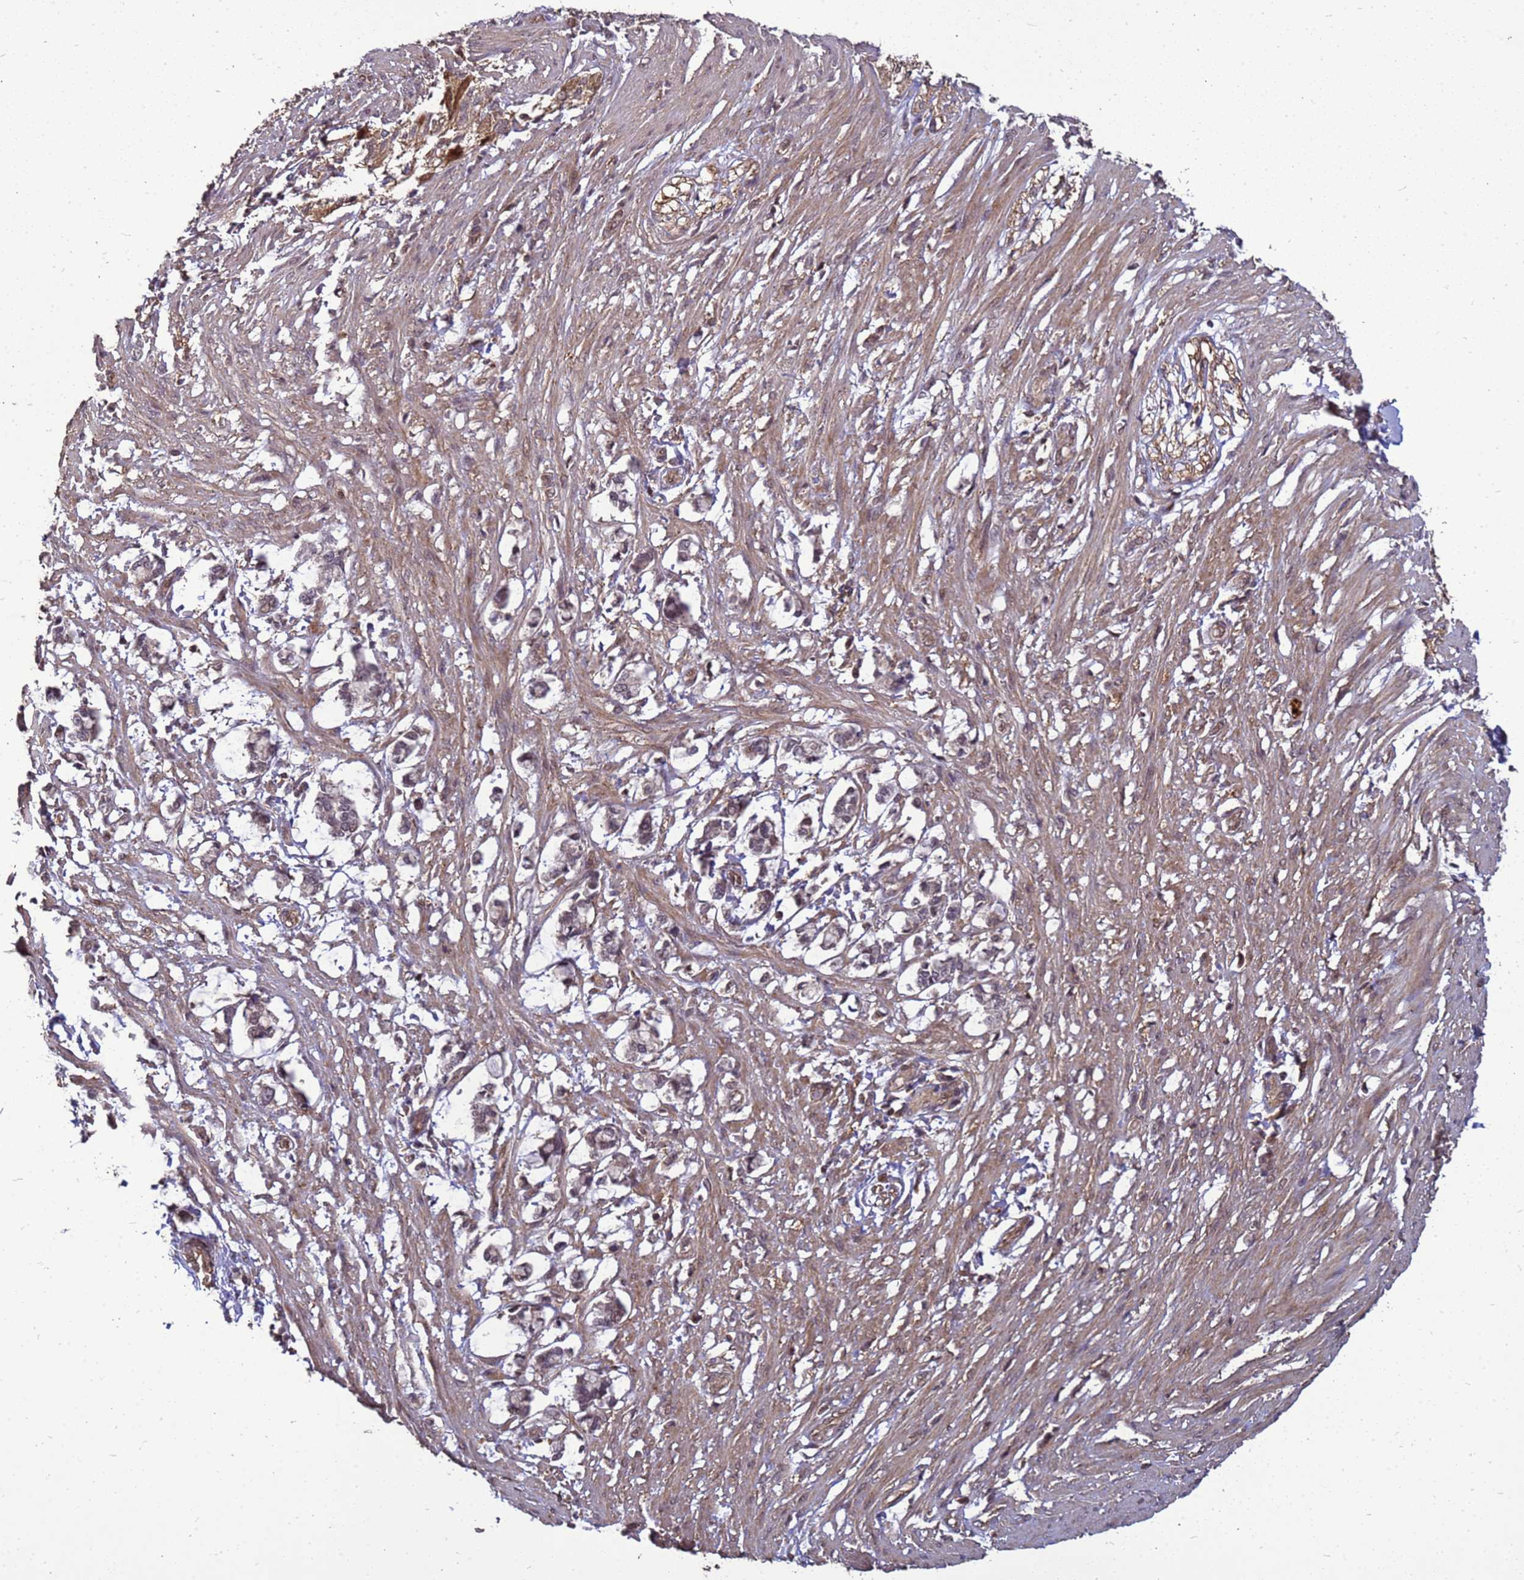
{"staining": {"intensity": "moderate", "quantity": ">75%", "location": "cytoplasmic/membranous,nuclear"}, "tissue": "smooth muscle", "cell_type": "Smooth muscle cells", "image_type": "normal", "snomed": [{"axis": "morphology", "description": "Normal tissue, NOS"}, {"axis": "morphology", "description": "Adenocarcinoma, NOS"}, {"axis": "topography", "description": "Colon"}, {"axis": "topography", "description": "Peripheral nerve tissue"}], "caption": "Immunohistochemistry (IHC) micrograph of benign smooth muscle stained for a protein (brown), which shows medium levels of moderate cytoplasmic/membranous,nuclear staining in about >75% of smooth muscle cells.", "gene": "CRBN", "patient": {"sex": "male", "age": 14}}